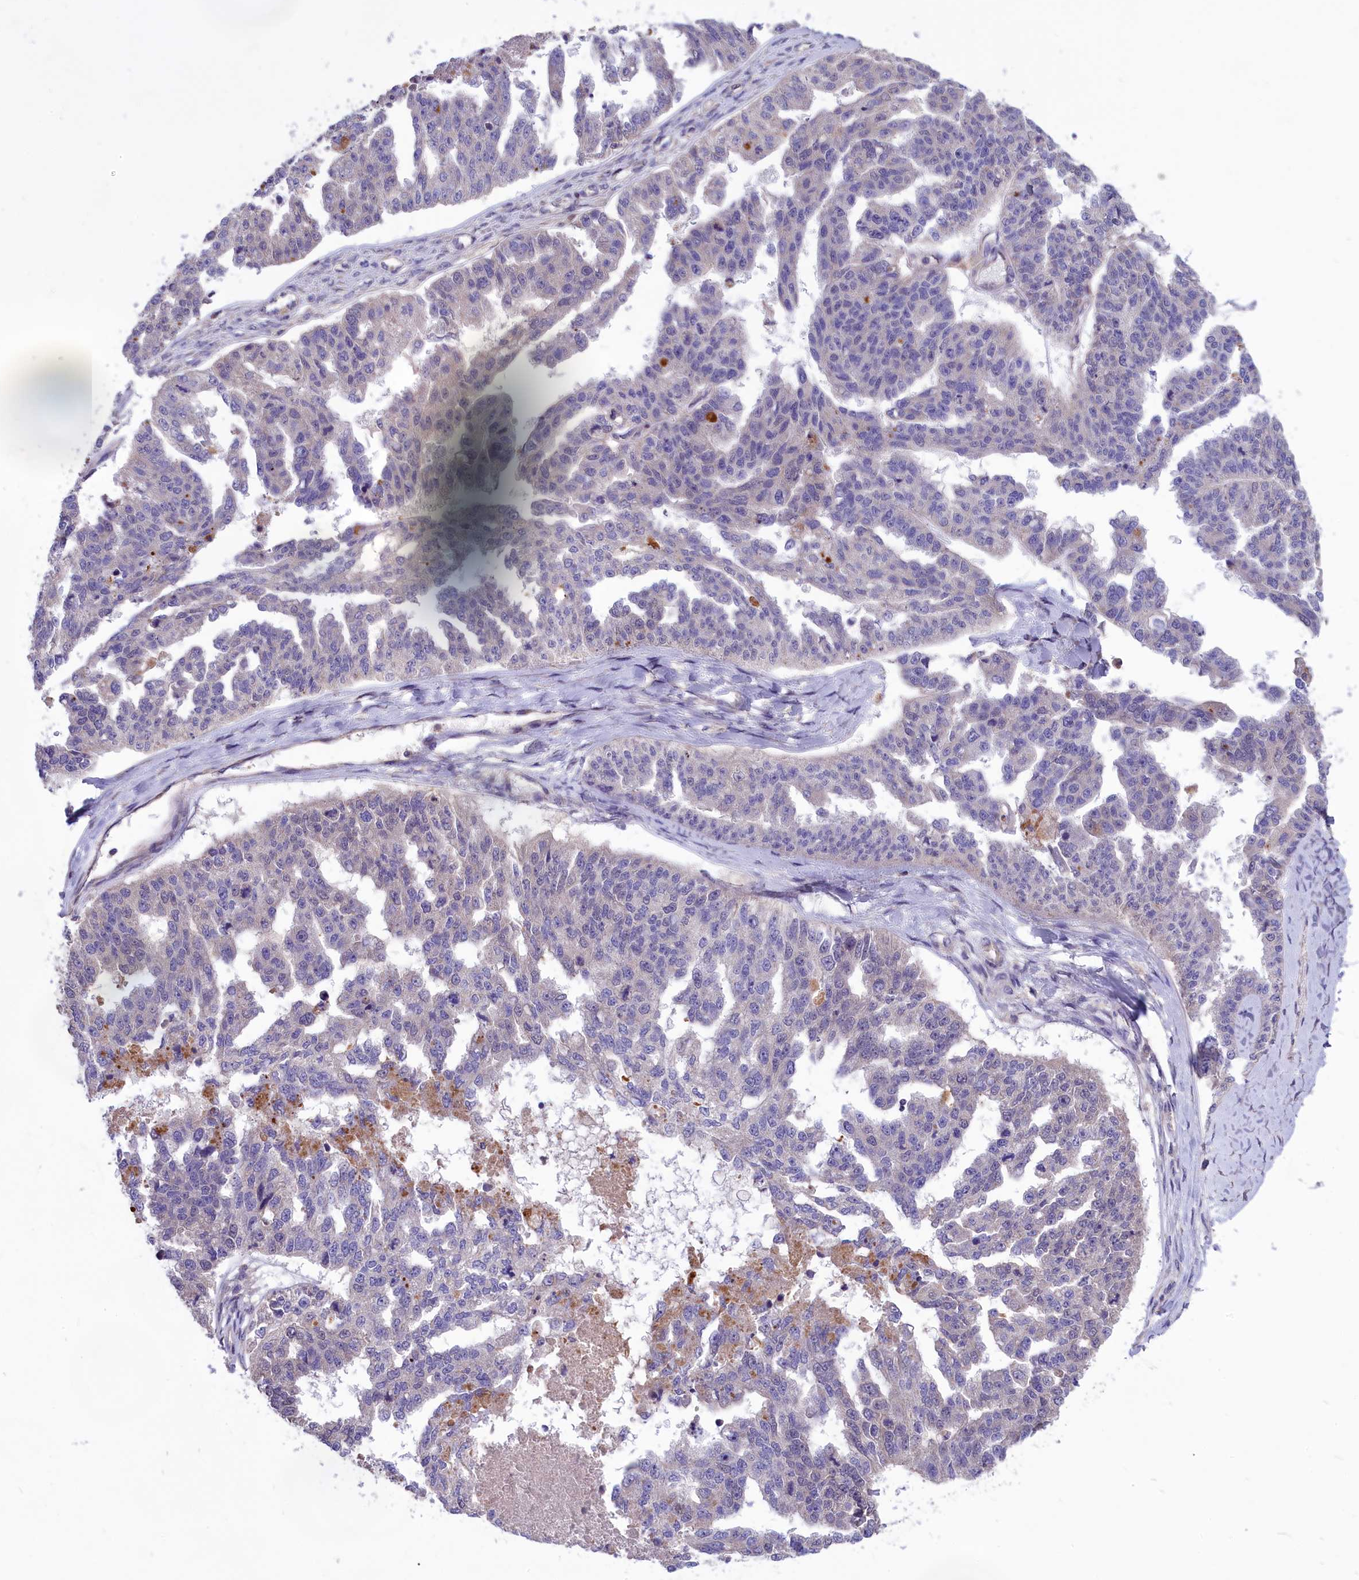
{"staining": {"intensity": "negative", "quantity": "none", "location": "none"}, "tissue": "ovarian cancer", "cell_type": "Tumor cells", "image_type": "cancer", "snomed": [{"axis": "morphology", "description": "Cystadenocarcinoma, serous, NOS"}, {"axis": "topography", "description": "Ovary"}], "caption": "Ovarian cancer (serous cystadenocarcinoma) was stained to show a protein in brown. There is no significant expression in tumor cells.", "gene": "AMDHD2", "patient": {"sex": "female", "age": 58}}